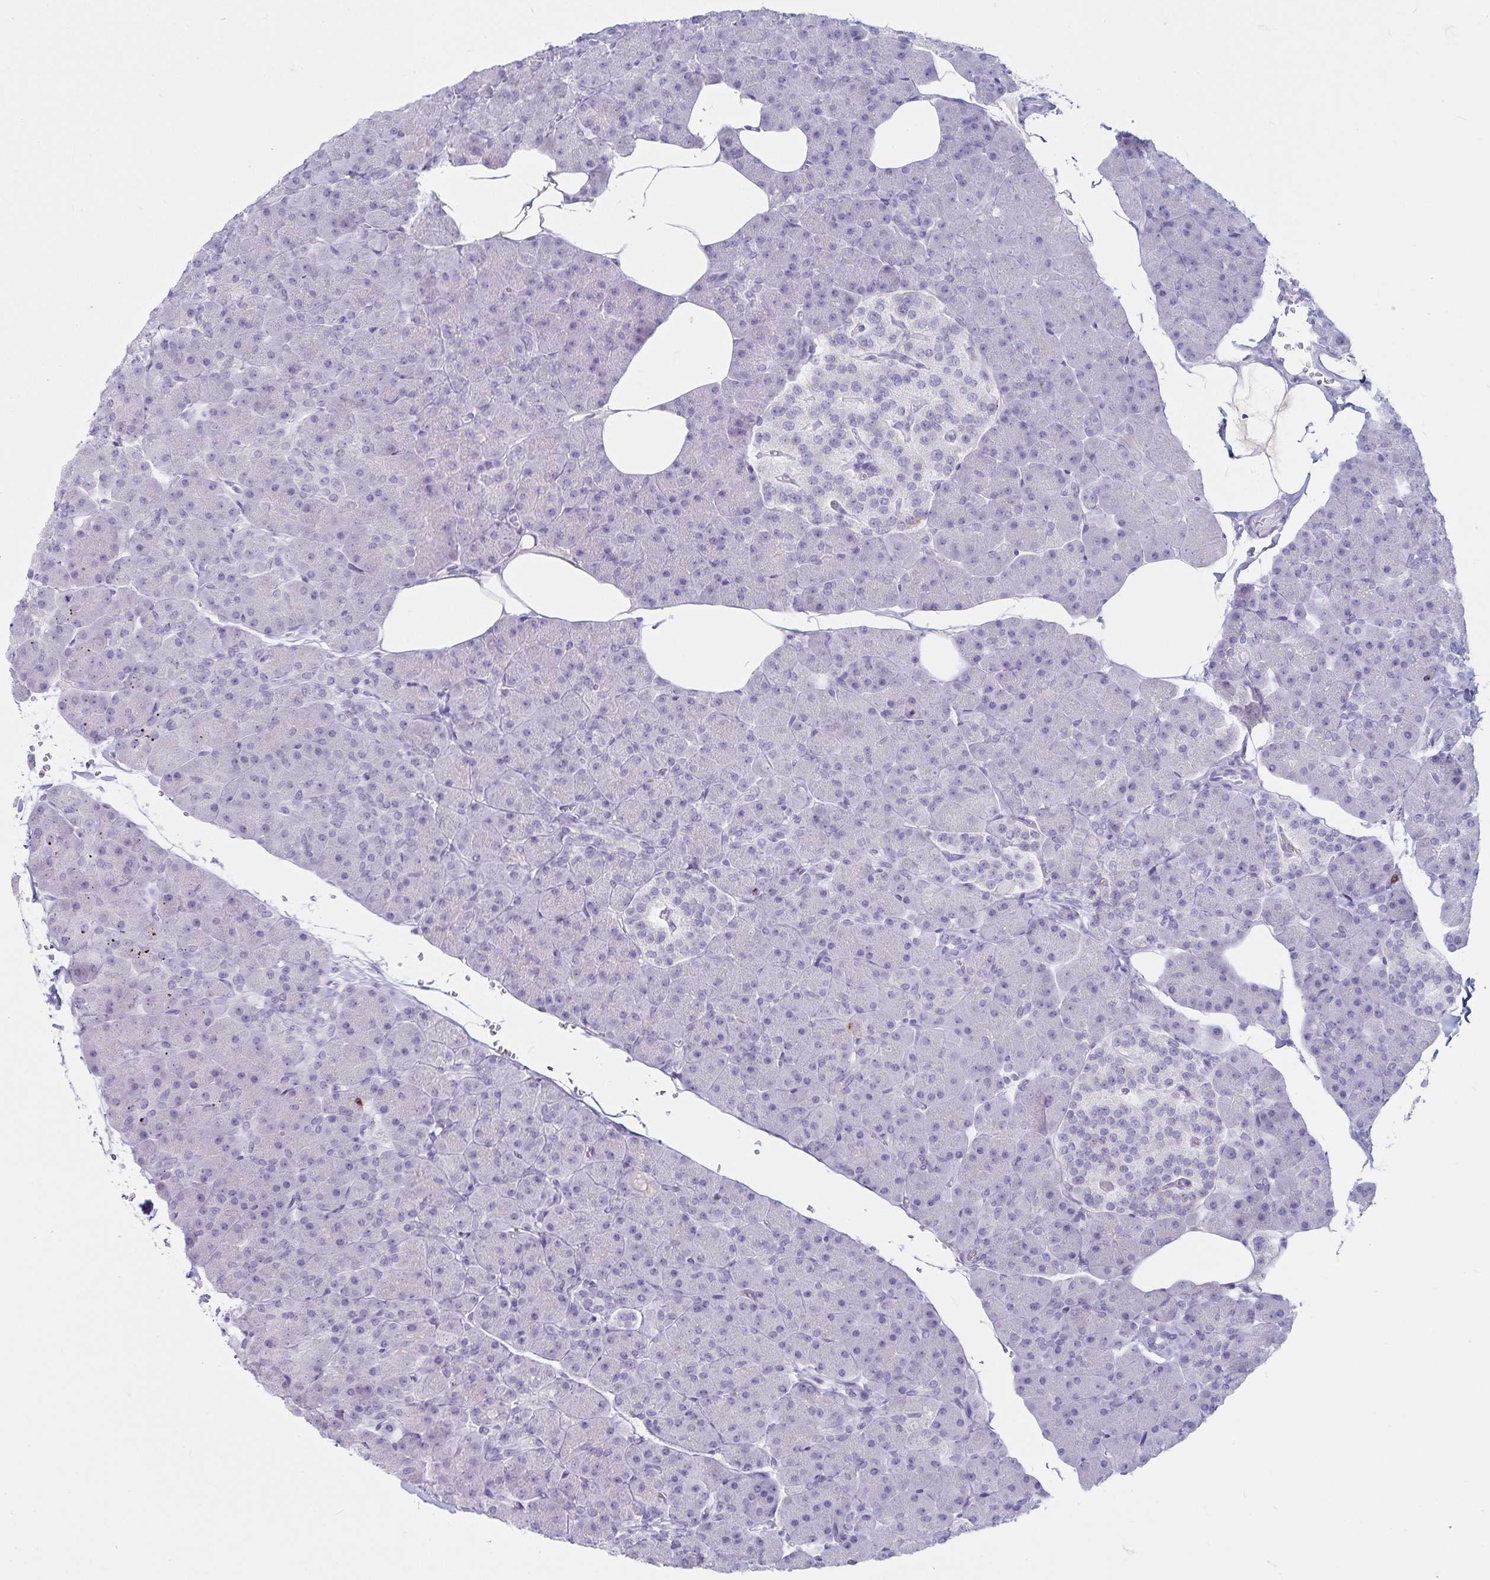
{"staining": {"intensity": "negative", "quantity": "none", "location": "none"}, "tissue": "pancreas", "cell_type": "Exocrine glandular cells", "image_type": "normal", "snomed": [{"axis": "morphology", "description": "Normal tissue, NOS"}, {"axis": "topography", "description": "Pancreas"}], "caption": "There is no significant positivity in exocrine glandular cells of pancreas. (Stains: DAB immunohistochemistry (IHC) with hematoxylin counter stain, Microscopy: brightfield microscopy at high magnification).", "gene": "GNLY", "patient": {"sex": "male", "age": 35}}